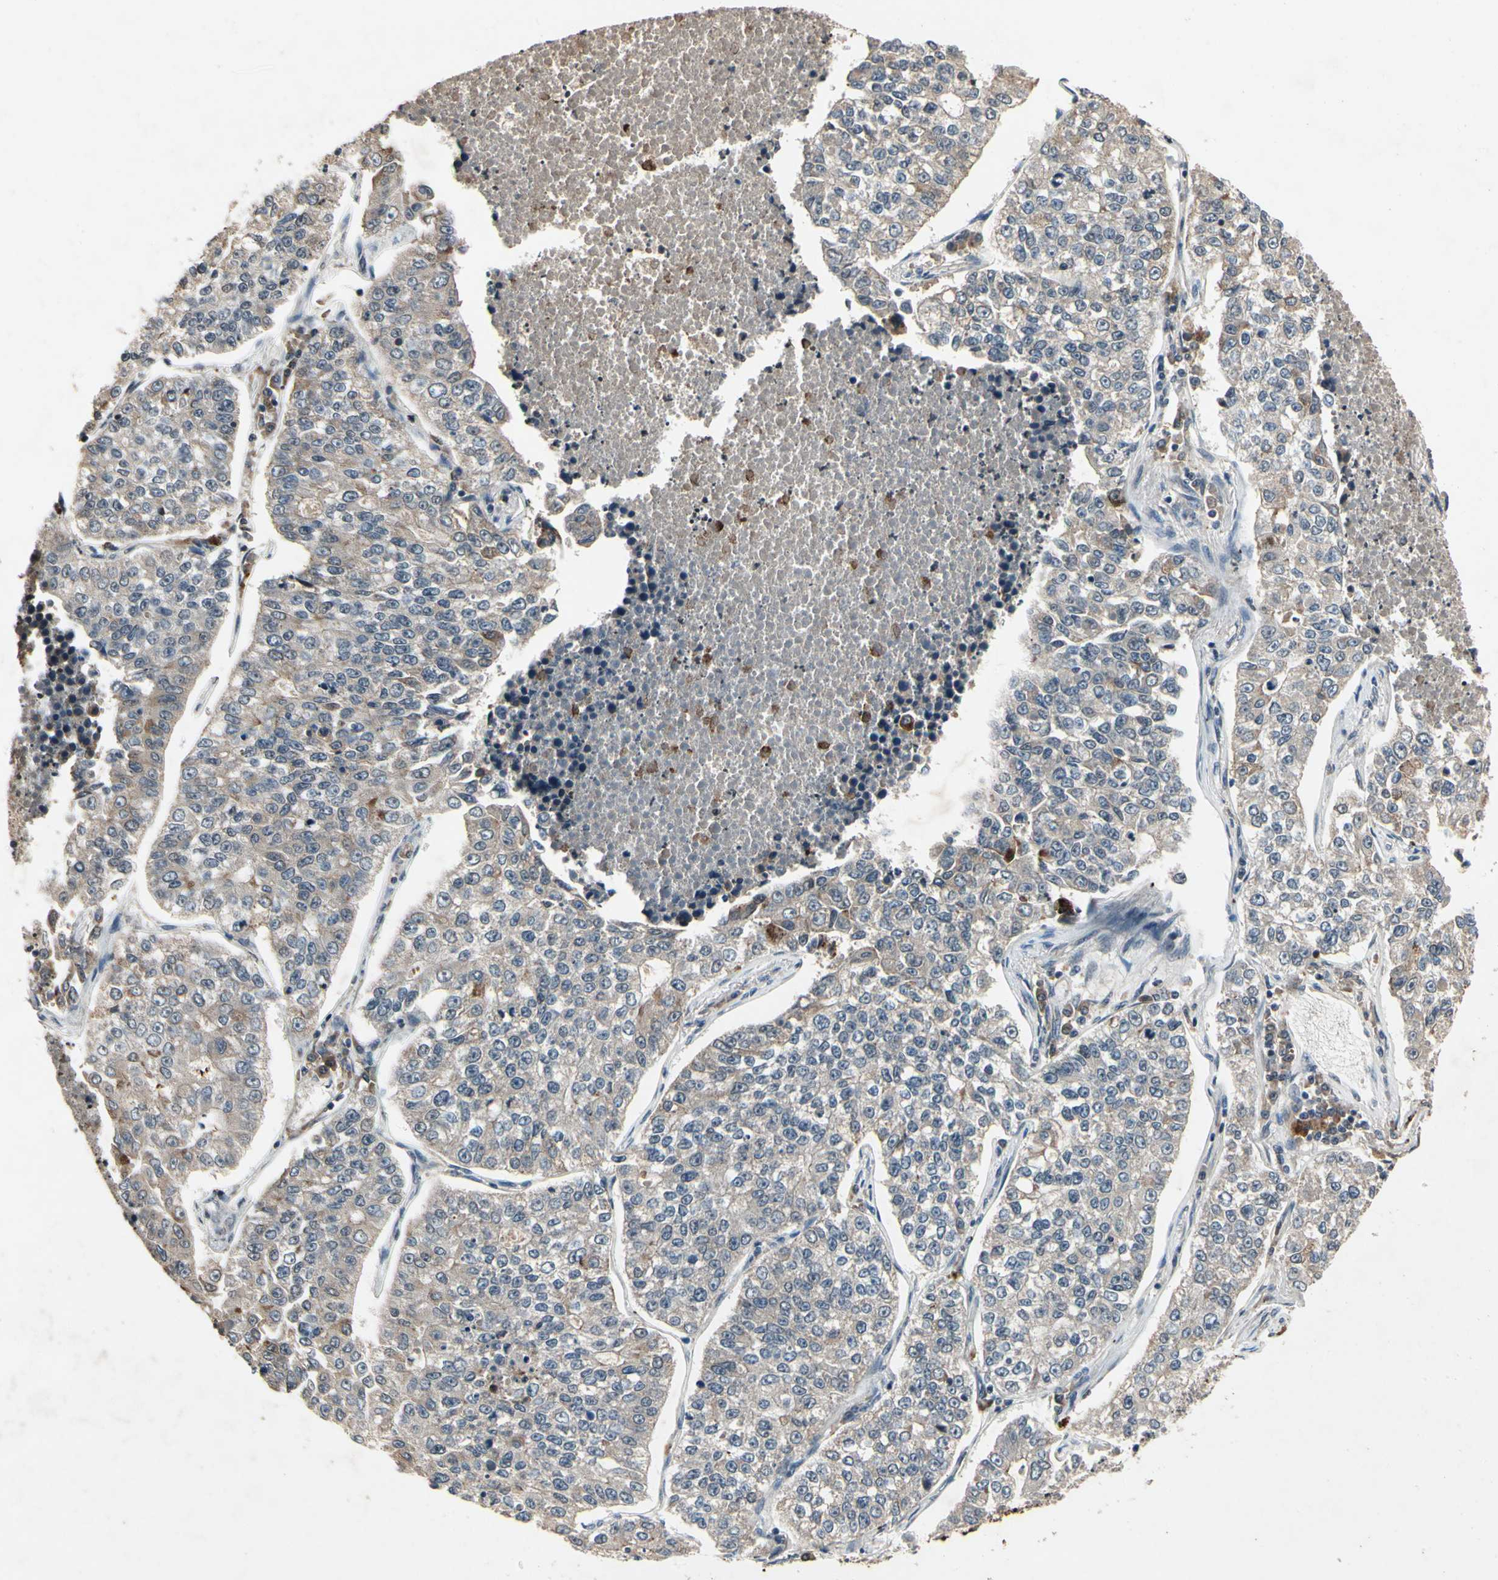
{"staining": {"intensity": "weak", "quantity": ">75%", "location": "cytoplasmic/membranous"}, "tissue": "lung cancer", "cell_type": "Tumor cells", "image_type": "cancer", "snomed": [{"axis": "morphology", "description": "Adenocarcinoma, NOS"}, {"axis": "topography", "description": "Lung"}], "caption": "Immunohistochemistry (IHC) of lung cancer (adenocarcinoma) shows low levels of weak cytoplasmic/membranous positivity in about >75% of tumor cells.", "gene": "DPY19L3", "patient": {"sex": "male", "age": 49}}